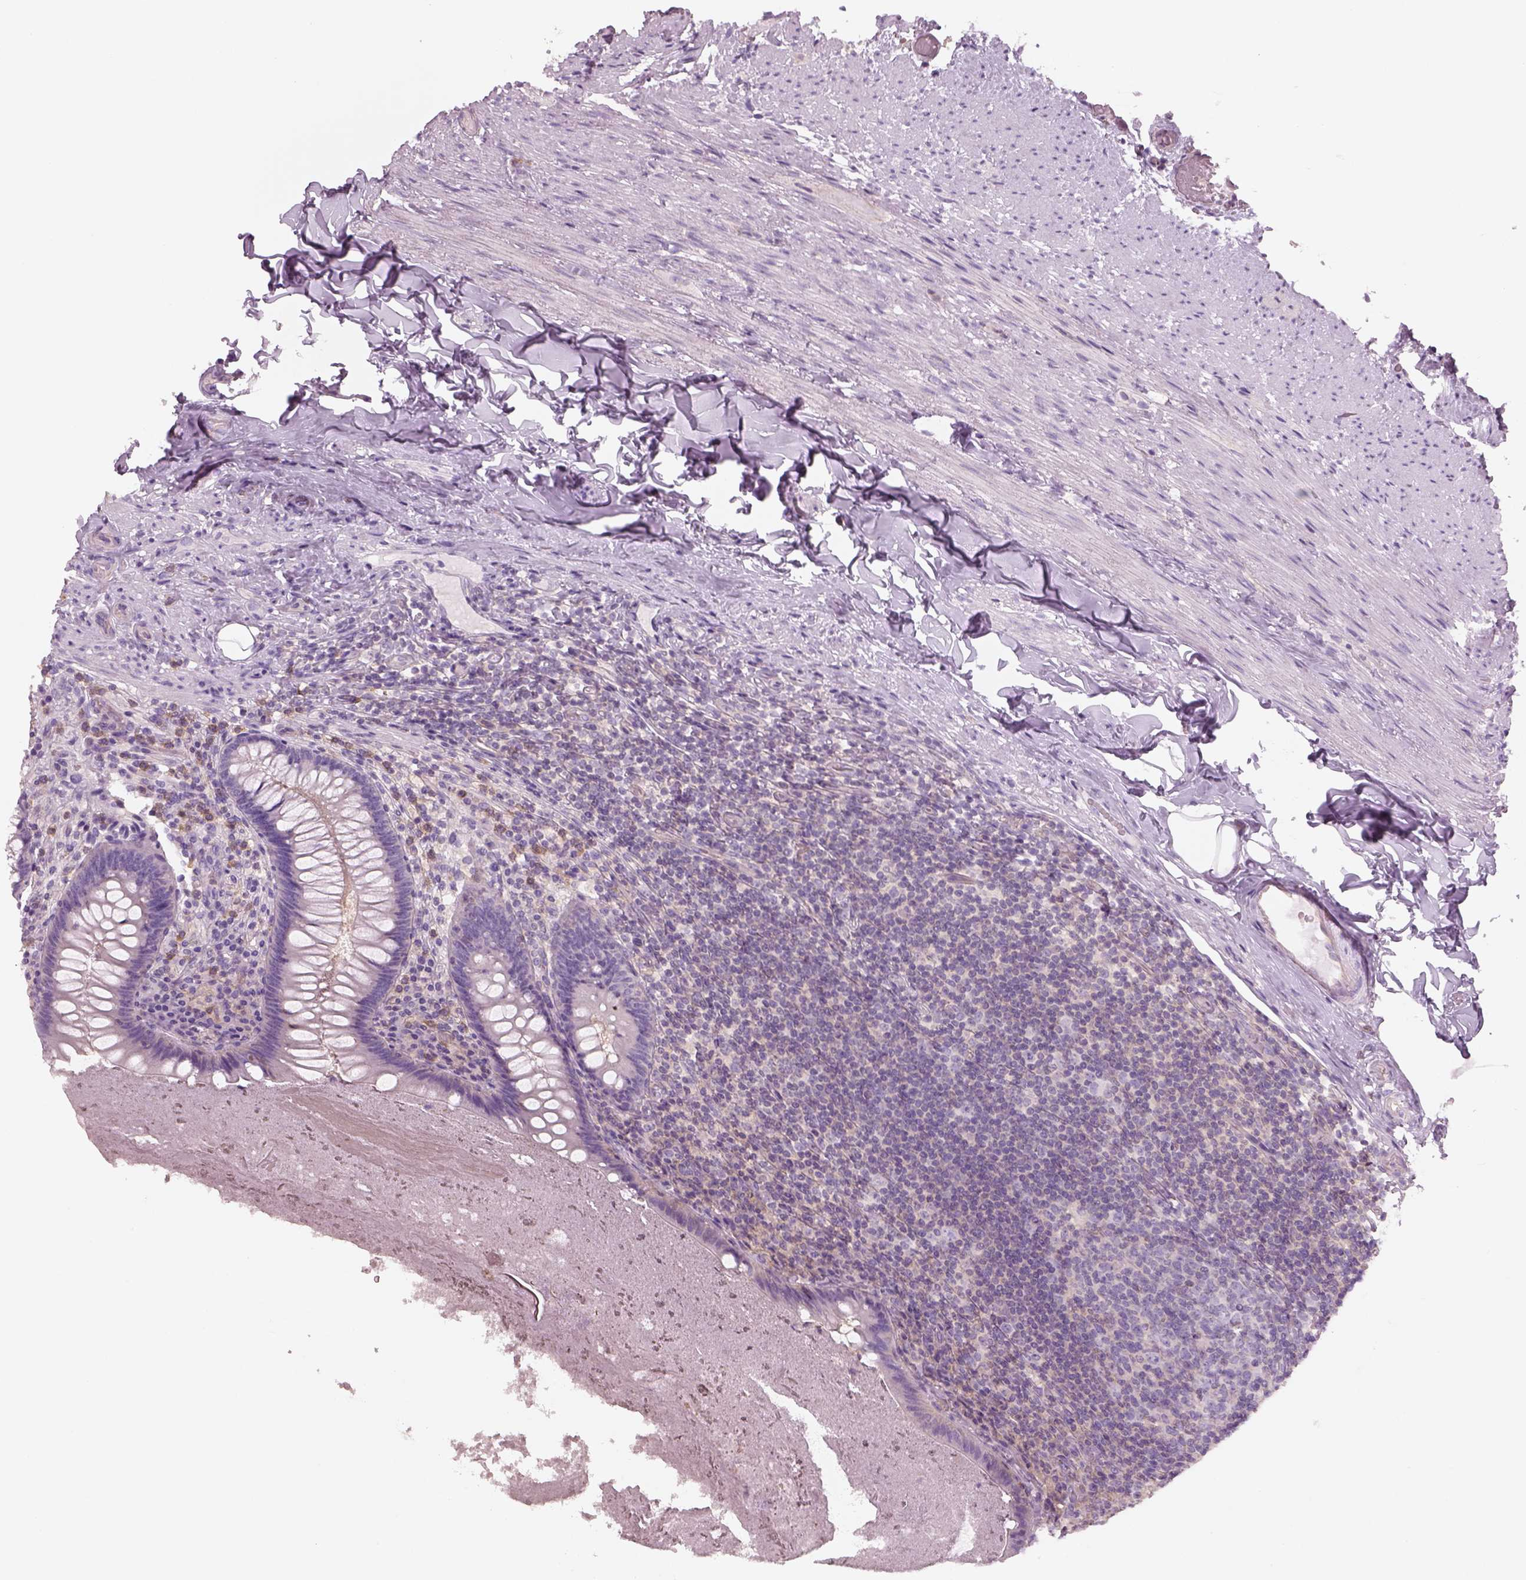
{"staining": {"intensity": "negative", "quantity": "none", "location": "none"}, "tissue": "appendix", "cell_type": "Glandular cells", "image_type": "normal", "snomed": [{"axis": "morphology", "description": "Normal tissue, NOS"}, {"axis": "topography", "description": "Appendix"}], "caption": "Immunohistochemistry of normal appendix demonstrates no expression in glandular cells. The staining is performed using DAB brown chromogen with nuclei counter-stained in using hematoxylin.", "gene": "SLC1A7", "patient": {"sex": "male", "age": 47}}